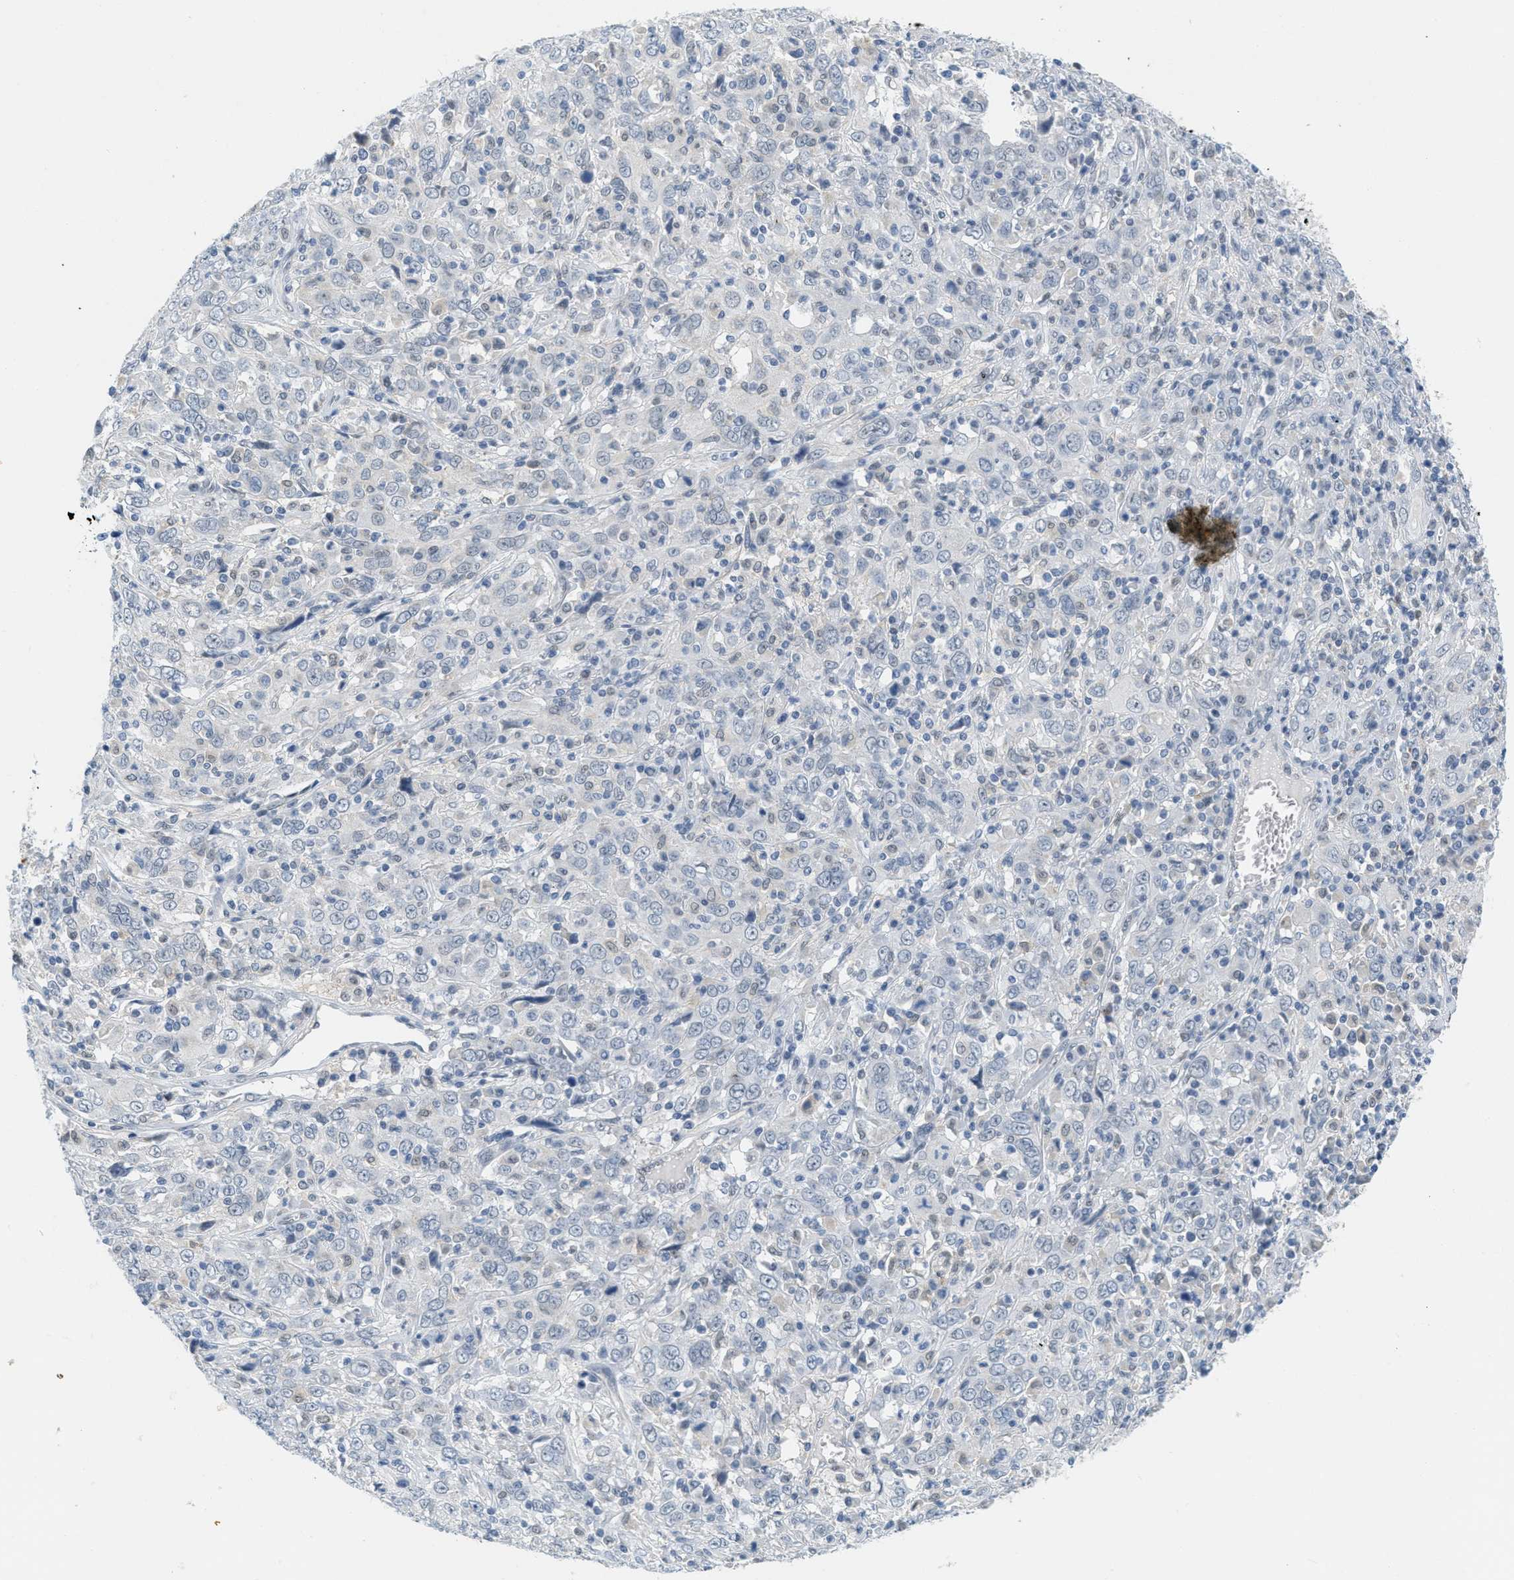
{"staining": {"intensity": "negative", "quantity": "none", "location": "none"}, "tissue": "cervical cancer", "cell_type": "Tumor cells", "image_type": "cancer", "snomed": [{"axis": "morphology", "description": "Squamous cell carcinoma, NOS"}, {"axis": "topography", "description": "Cervix"}], "caption": "This is an immunohistochemistry micrograph of human squamous cell carcinoma (cervical). There is no staining in tumor cells.", "gene": "HS3ST2", "patient": {"sex": "female", "age": 46}}